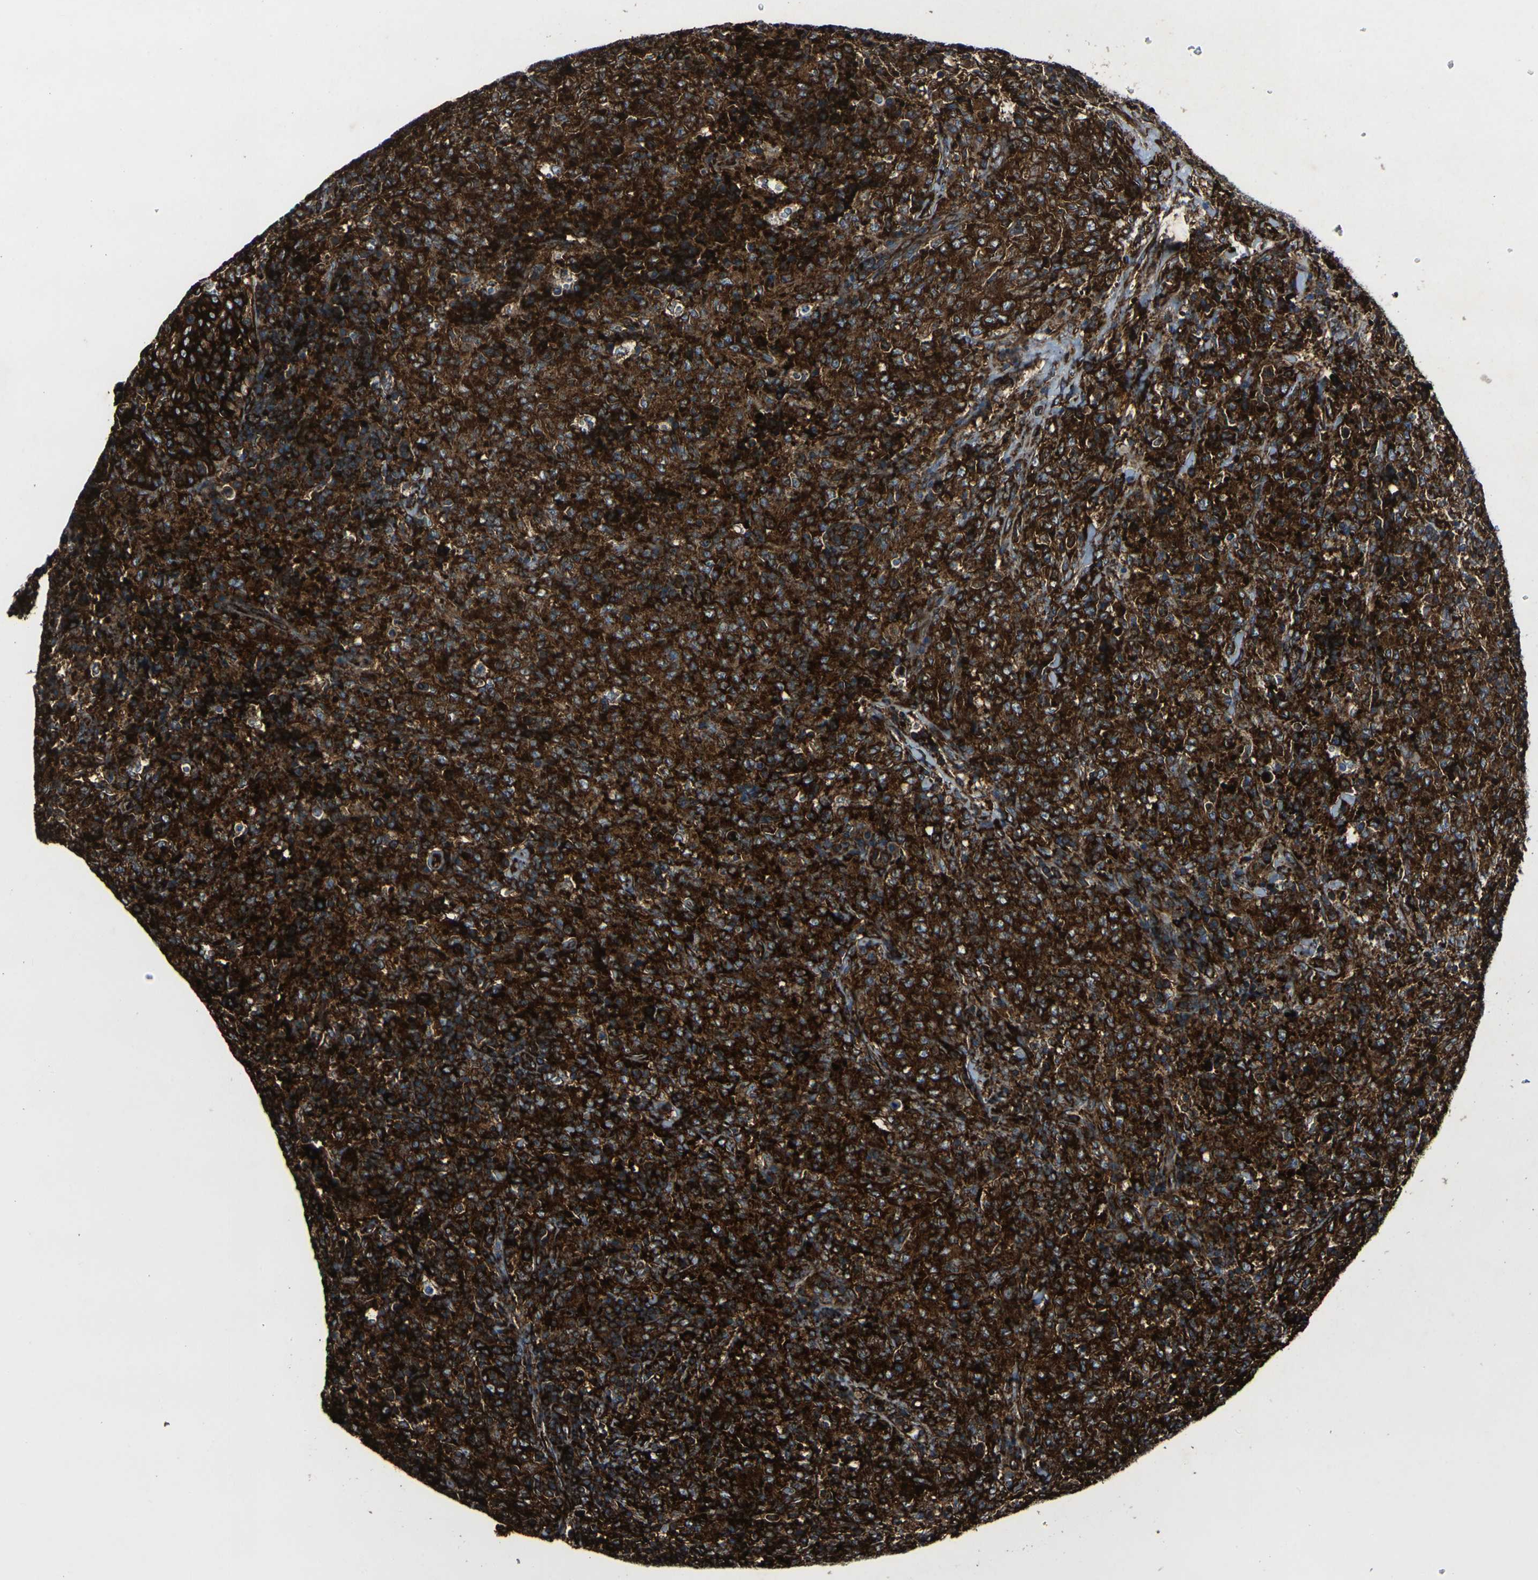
{"staining": {"intensity": "strong", "quantity": ">75%", "location": "cytoplasmic/membranous"}, "tissue": "lymphoma", "cell_type": "Tumor cells", "image_type": "cancer", "snomed": [{"axis": "morphology", "description": "Malignant lymphoma, non-Hodgkin's type, High grade"}, {"axis": "topography", "description": "Tonsil"}], "caption": "High-magnification brightfield microscopy of lymphoma stained with DAB (brown) and counterstained with hematoxylin (blue). tumor cells exhibit strong cytoplasmic/membranous expression is appreciated in approximately>75% of cells.", "gene": "MARCHF2", "patient": {"sex": "female", "age": 36}}